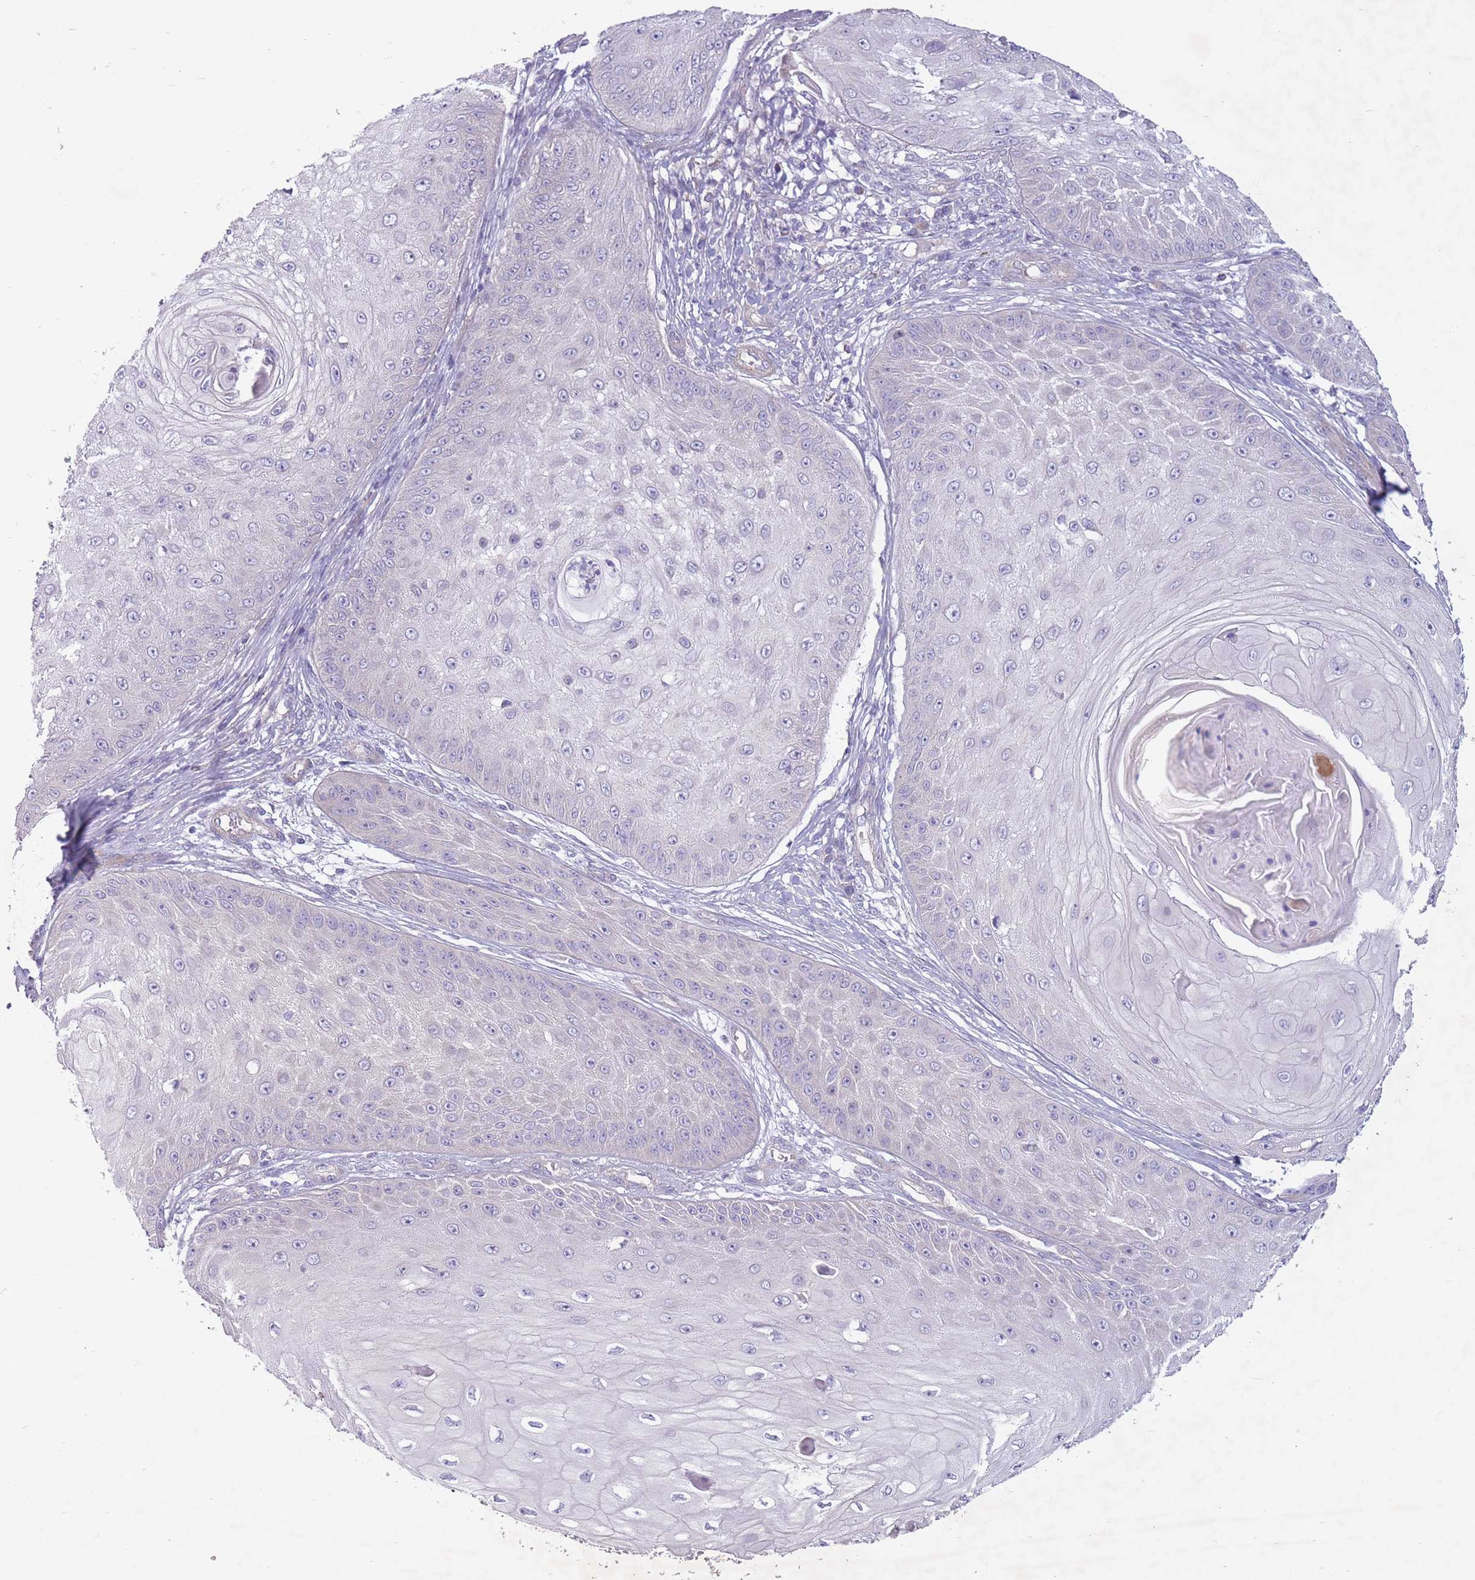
{"staining": {"intensity": "negative", "quantity": "none", "location": "none"}, "tissue": "skin cancer", "cell_type": "Tumor cells", "image_type": "cancer", "snomed": [{"axis": "morphology", "description": "Squamous cell carcinoma, NOS"}, {"axis": "topography", "description": "Skin"}], "caption": "Photomicrograph shows no protein expression in tumor cells of skin cancer (squamous cell carcinoma) tissue.", "gene": "PNPLA5", "patient": {"sex": "male", "age": 70}}